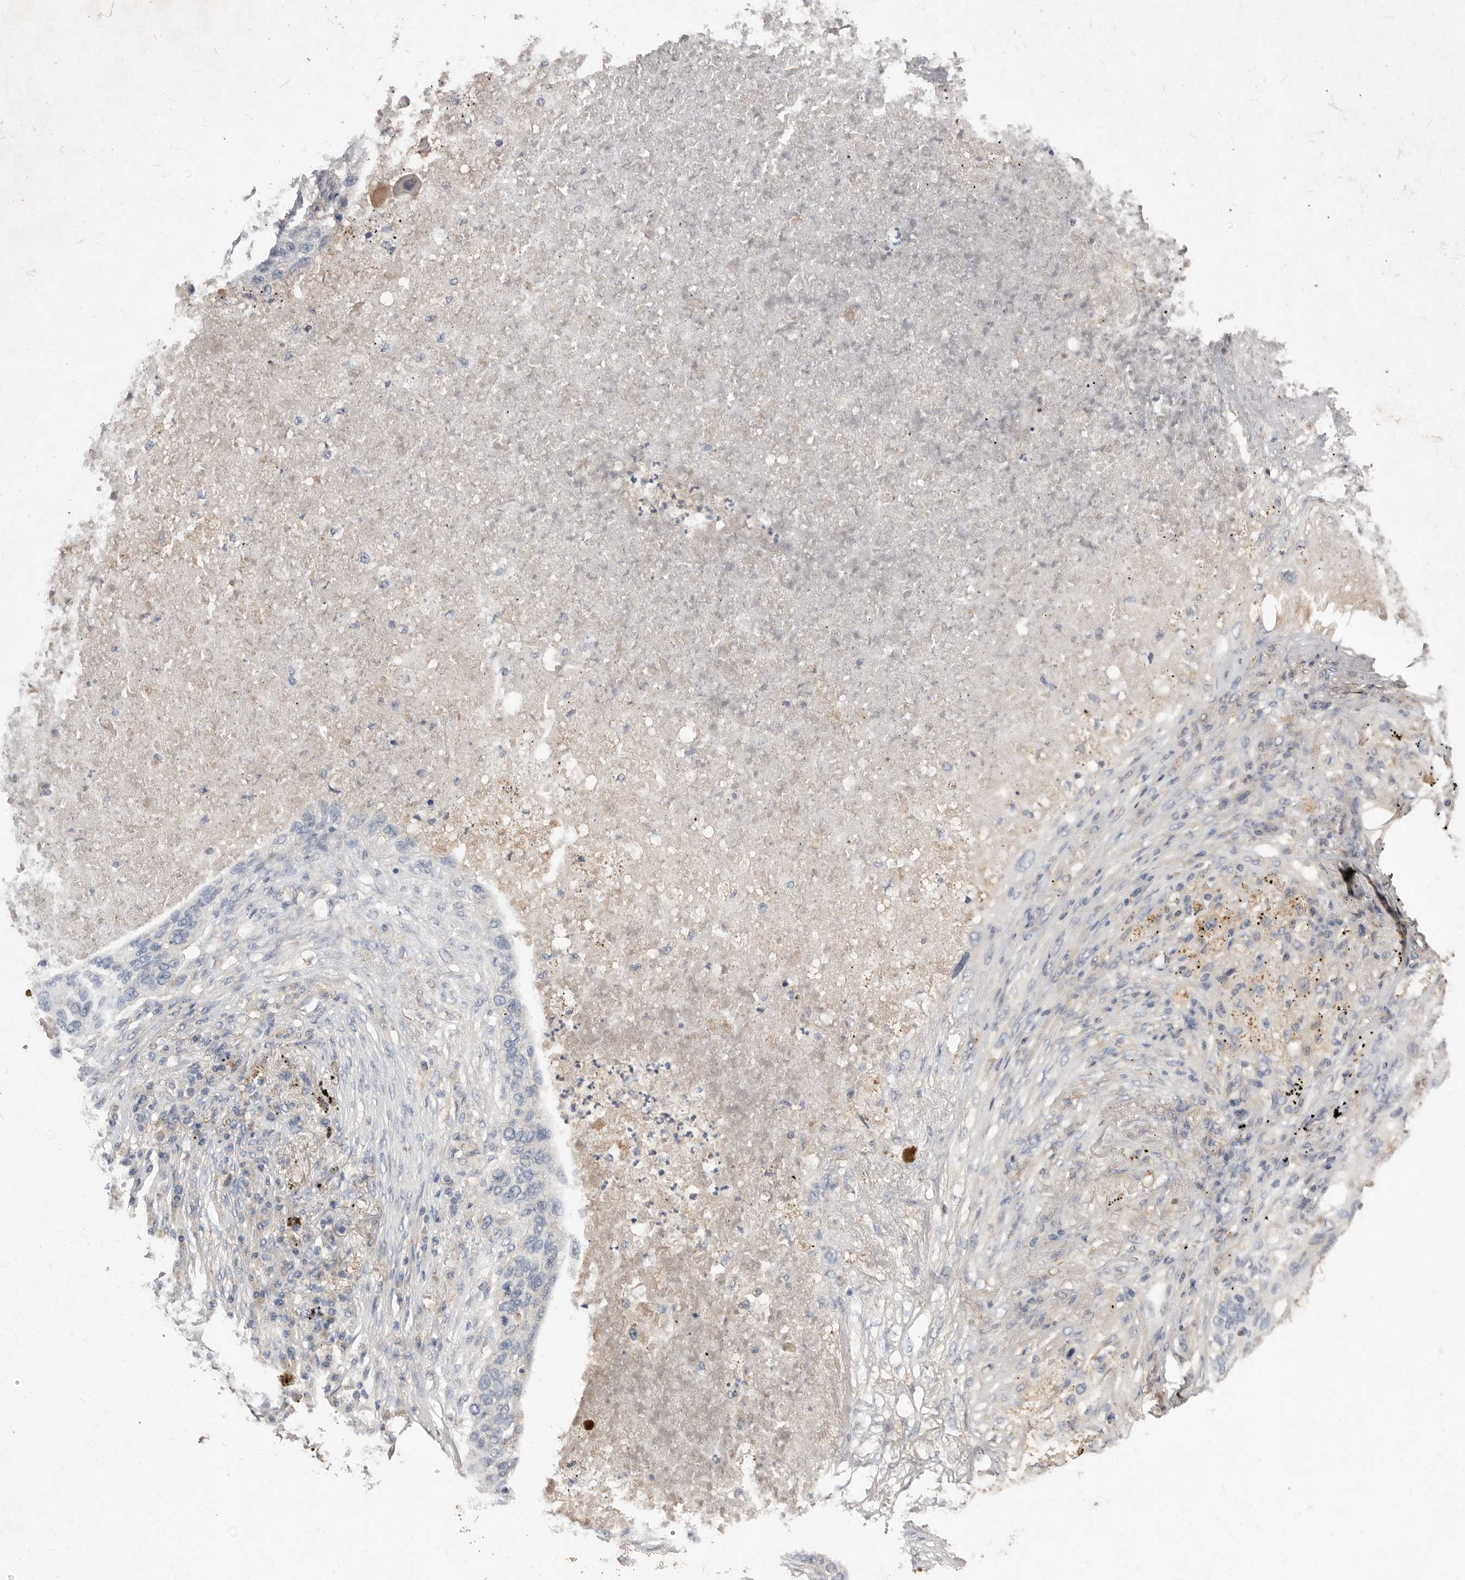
{"staining": {"intensity": "negative", "quantity": "none", "location": "none"}, "tissue": "lung cancer", "cell_type": "Tumor cells", "image_type": "cancer", "snomed": [{"axis": "morphology", "description": "Squamous cell carcinoma, NOS"}, {"axis": "topography", "description": "Lung"}], "caption": "Immunohistochemistry image of neoplastic tissue: lung cancer (squamous cell carcinoma) stained with DAB reveals no significant protein positivity in tumor cells.", "gene": "EDEM1", "patient": {"sex": "female", "age": 63}}